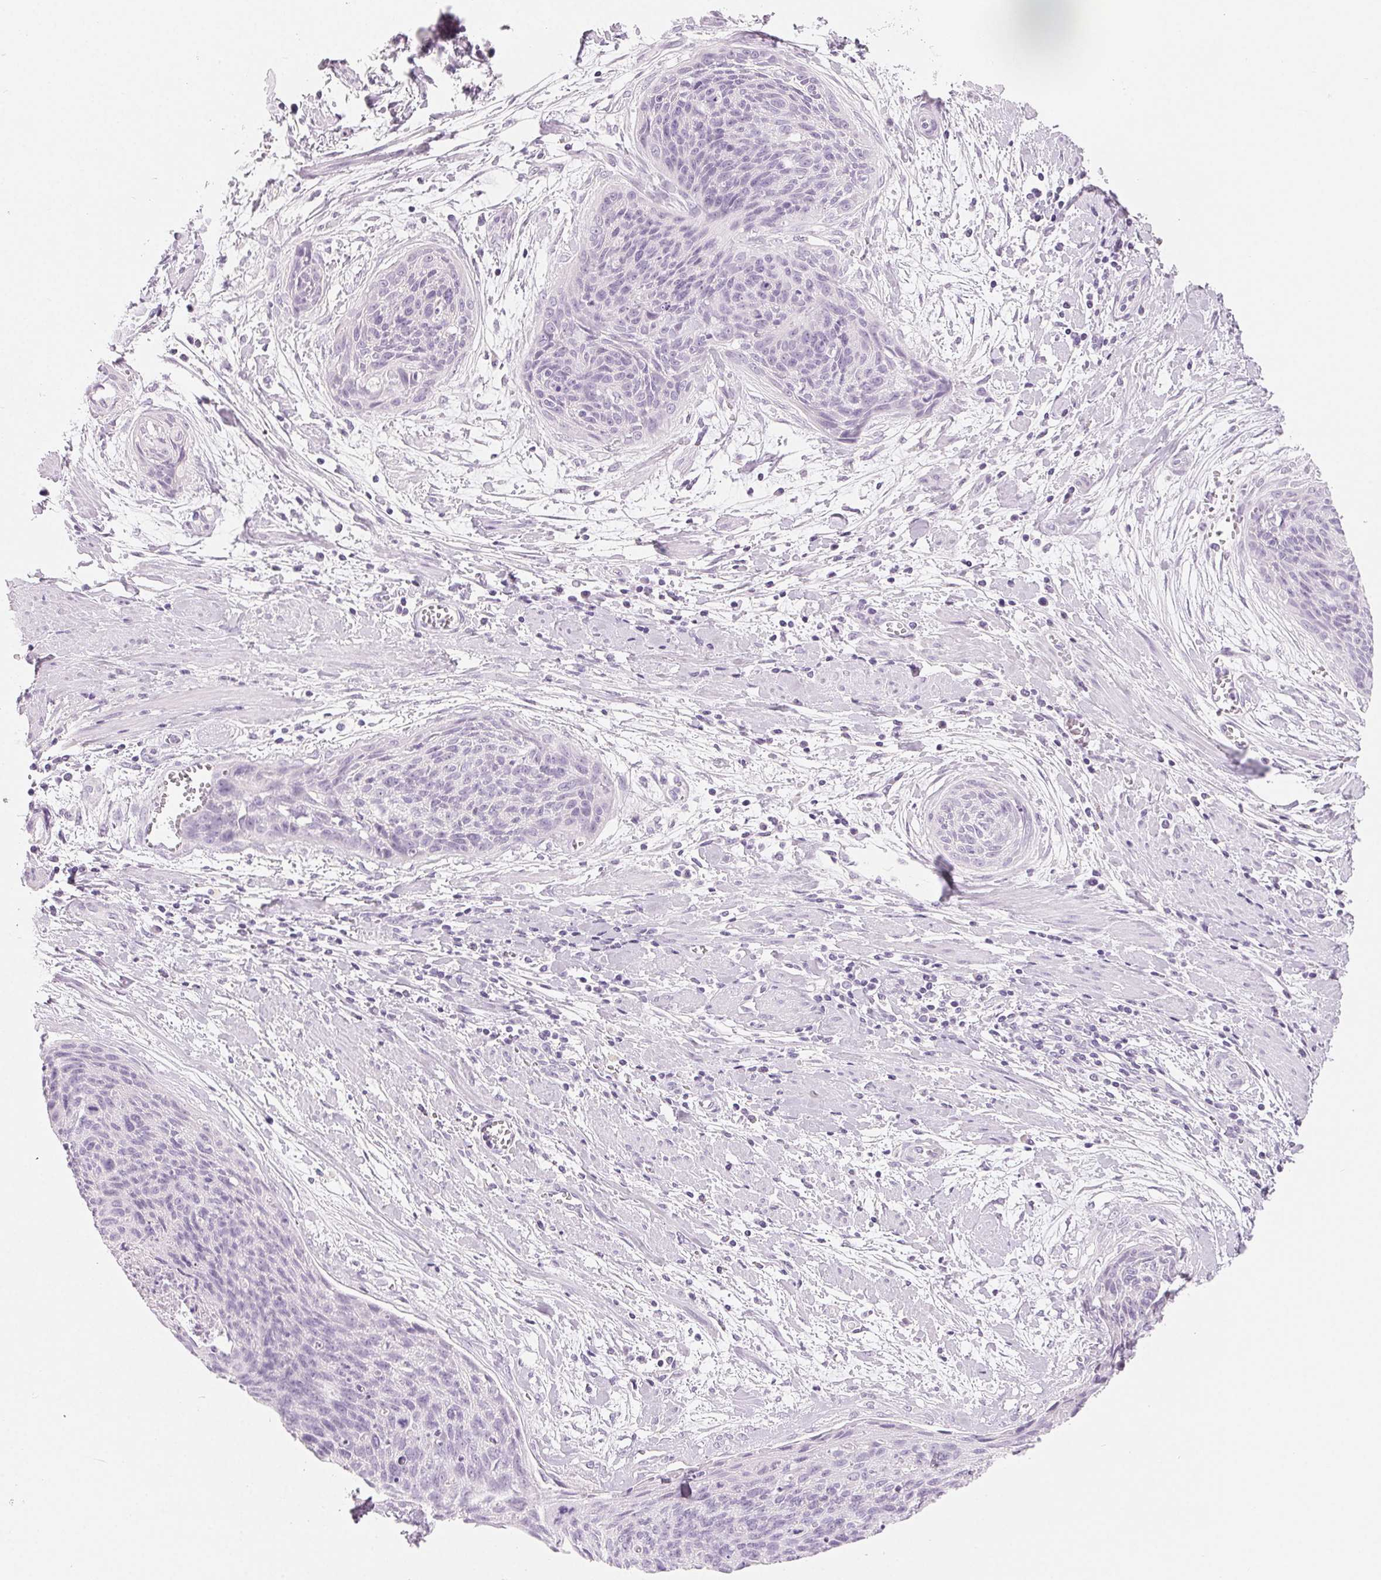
{"staining": {"intensity": "negative", "quantity": "none", "location": "none"}, "tissue": "cervical cancer", "cell_type": "Tumor cells", "image_type": "cancer", "snomed": [{"axis": "morphology", "description": "Squamous cell carcinoma, NOS"}, {"axis": "topography", "description": "Cervix"}], "caption": "The image shows no significant staining in tumor cells of cervical squamous cell carcinoma.", "gene": "SPACA5B", "patient": {"sex": "female", "age": 55}}